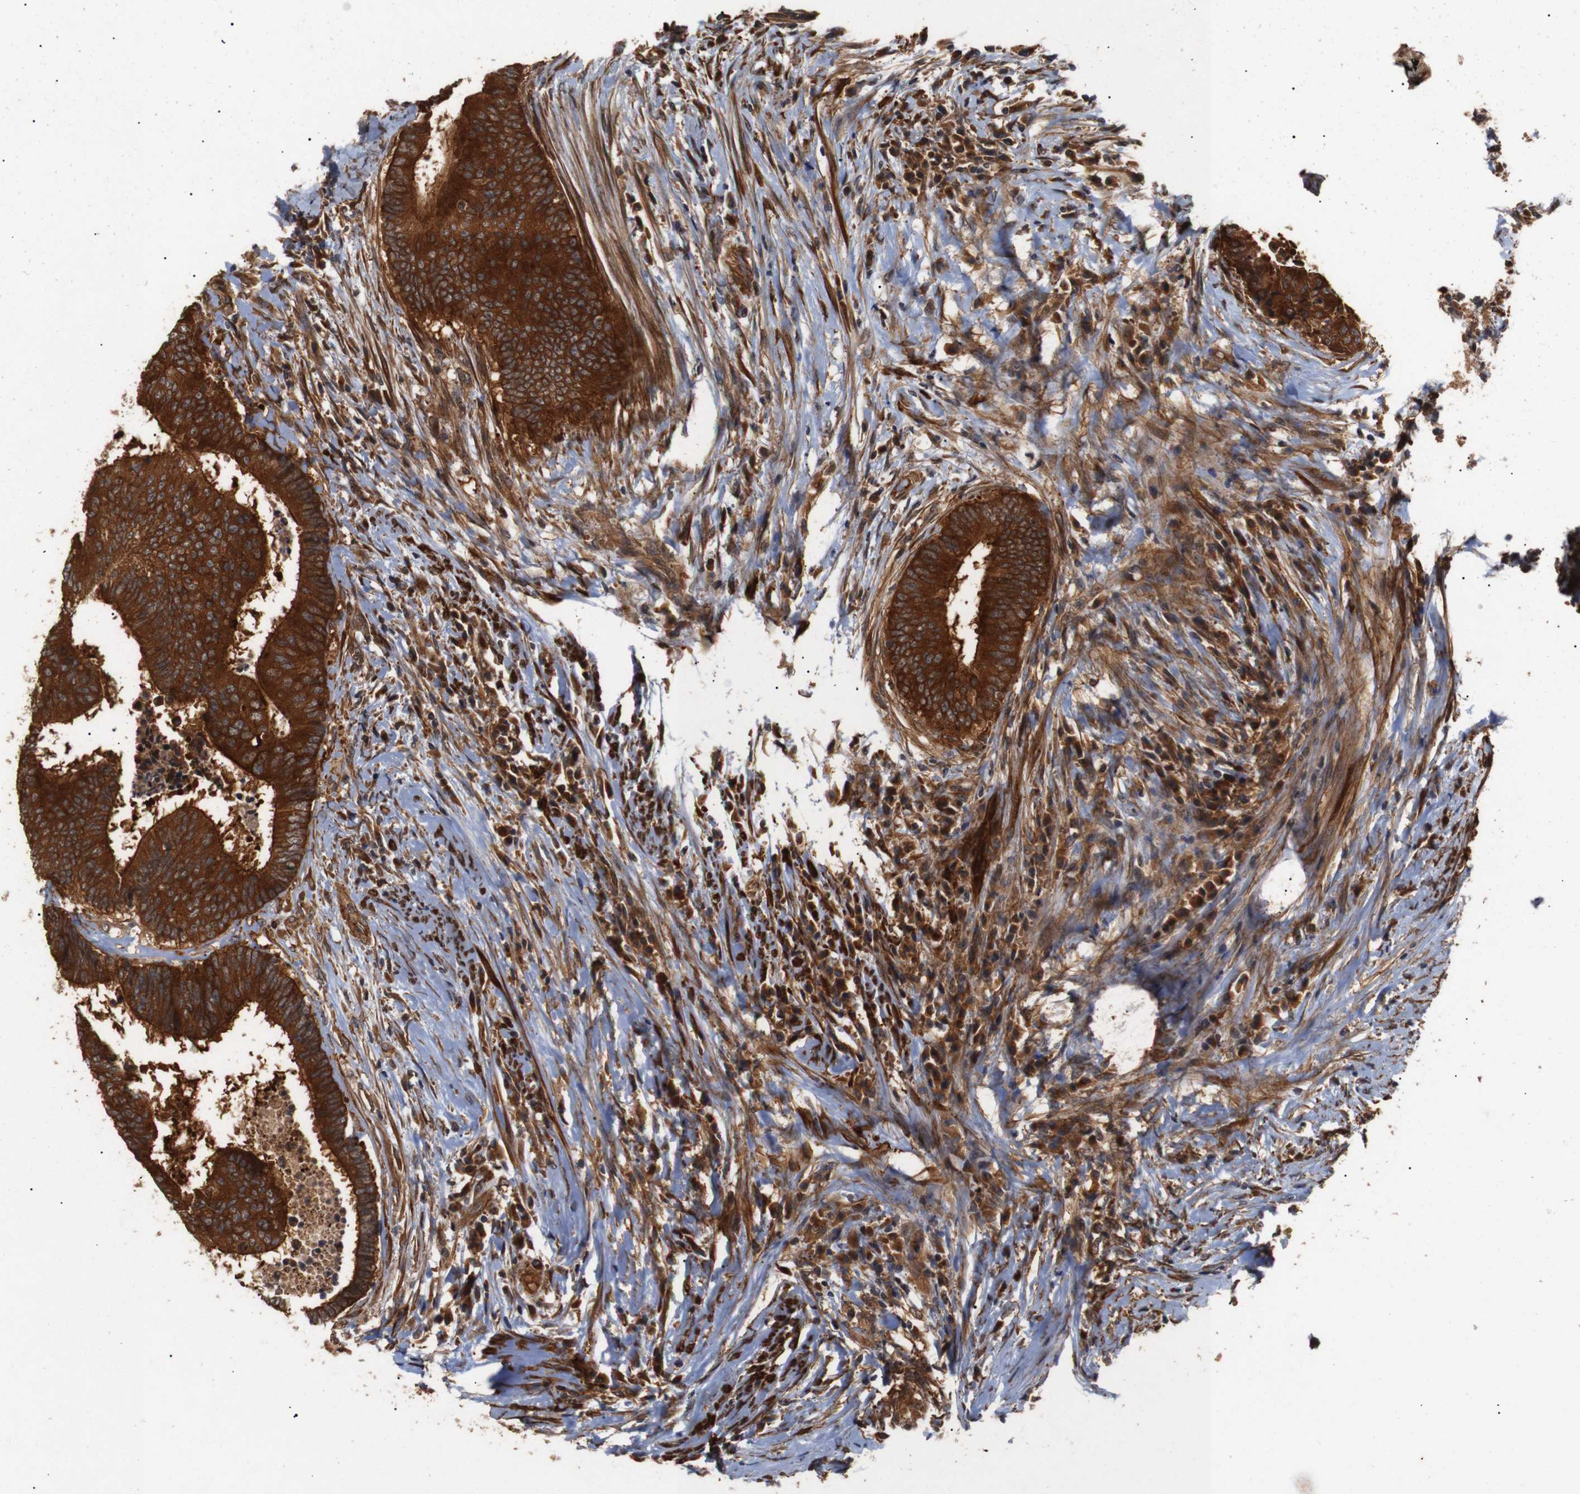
{"staining": {"intensity": "strong", "quantity": ">75%", "location": "cytoplasmic/membranous"}, "tissue": "colorectal cancer", "cell_type": "Tumor cells", "image_type": "cancer", "snomed": [{"axis": "morphology", "description": "Adenocarcinoma, NOS"}, {"axis": "topography", "description": "Rectum"}], "caption": "IHC image of human colorectal cancer stained for a protein (brown), which demonstrates high levels of strong cytoplasmic/membranous expression in about >75% of tumor cells.", "gene": "PAWR", "patient": {"sex": "male", "age": 72}}